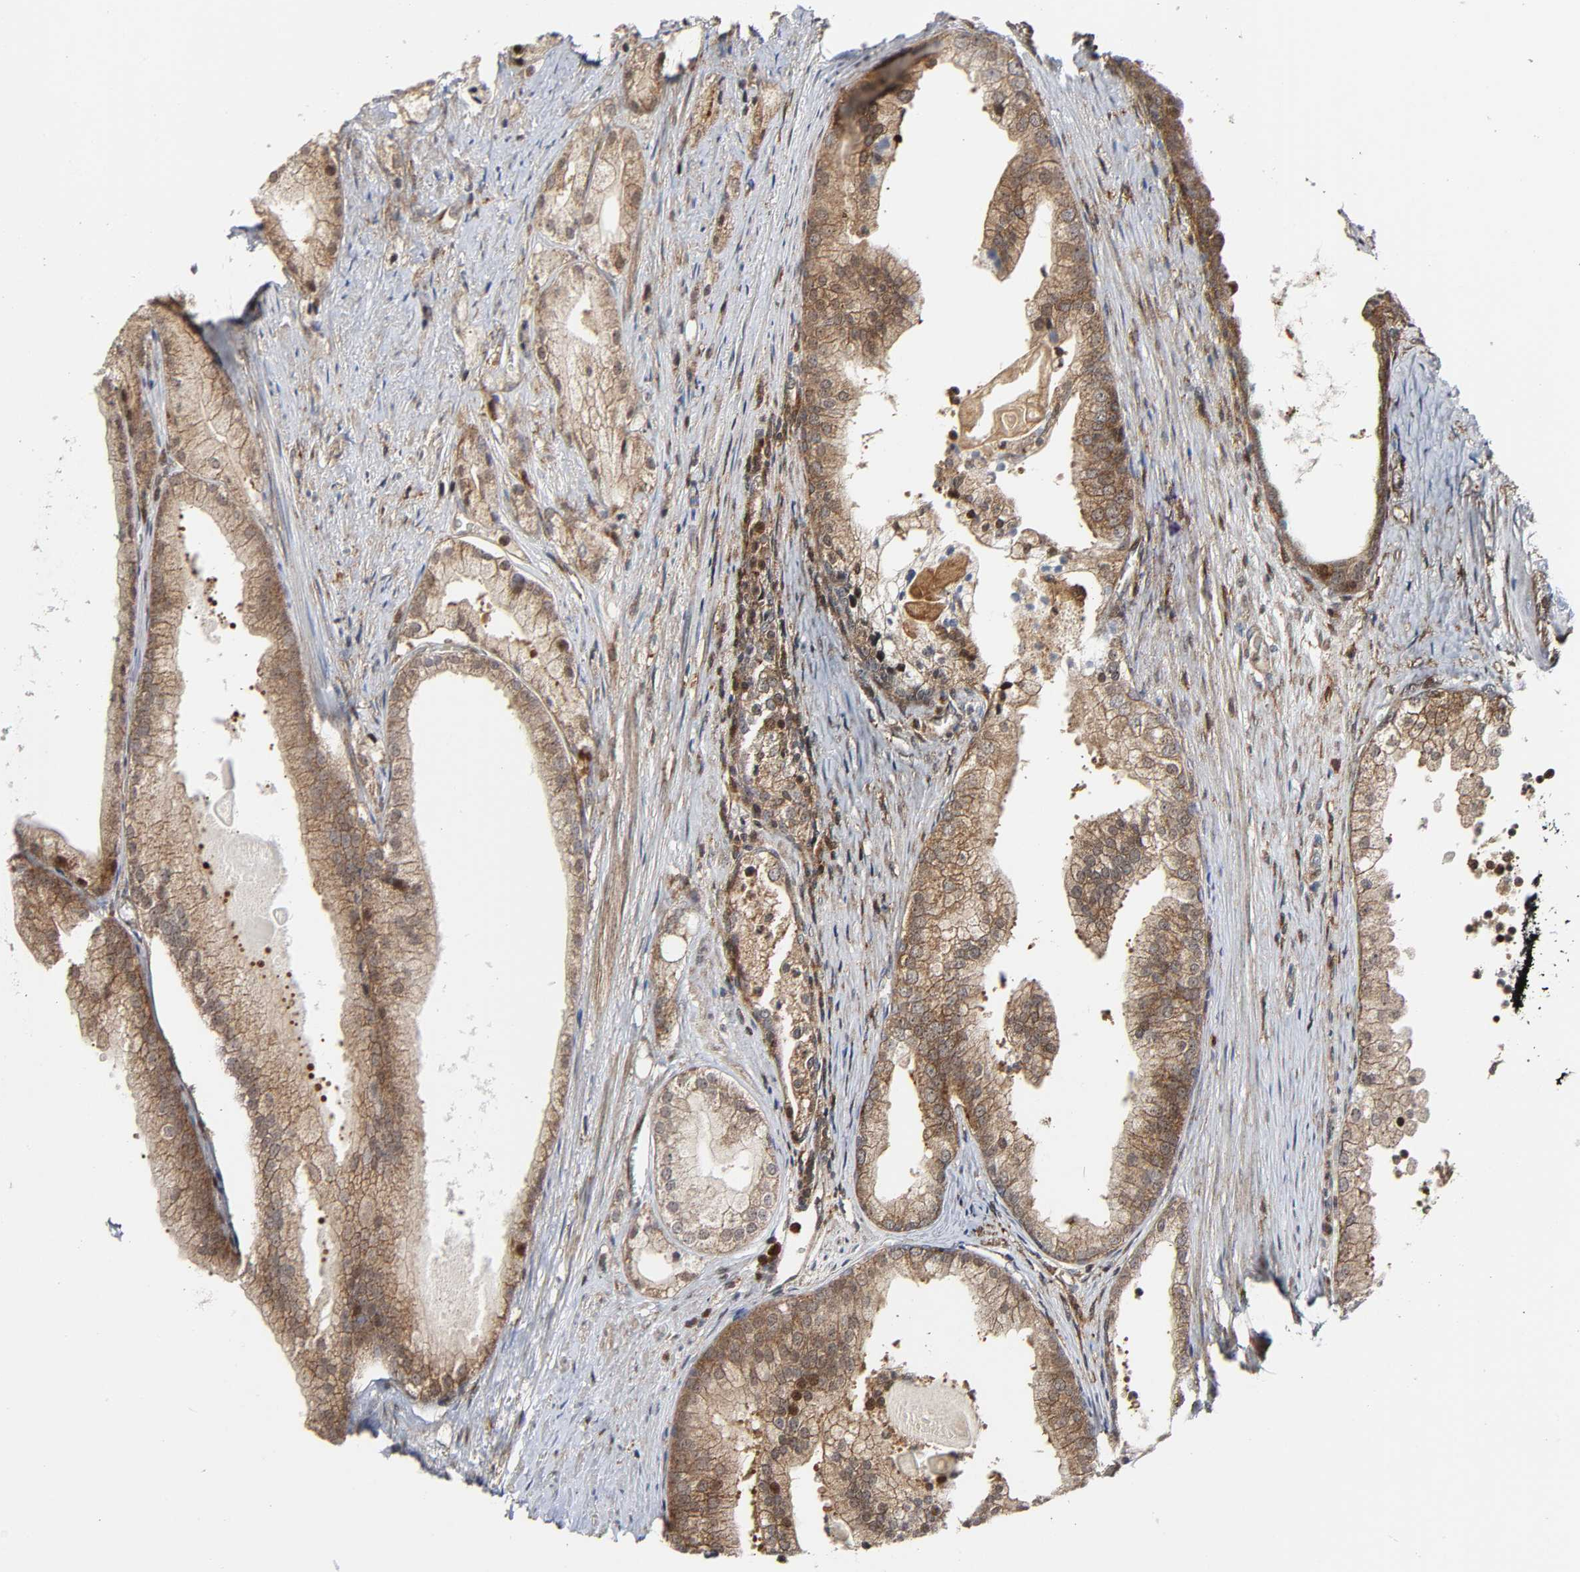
{"staining": {"intensity": "moderate", "quantity": ">75%", "location": "cytoplasmic/membranous"}, "tissue": "prostate cancer", "cell_type": "Tumor cells", "image_type": "cancer", "snomed": [{"axis": "morphology", "description": "Adenocarcinoma, Low grade"}, {"axis": "topography", "description": "Prostate"}], "caption": "High-magnification brightfield microscopy of prostate cancer (low-grade adenocarcinoma) stained with DAB (3,3'-diaminobenzidine) (brown) and counterstained with hematoxylin (blue). tumor cells exhibit moderate cytoplasmic/membranous expression is seen in approximately>75% of cells.", "gene": "MAPK1", "patient": {"sex": "male", "age": 69}}